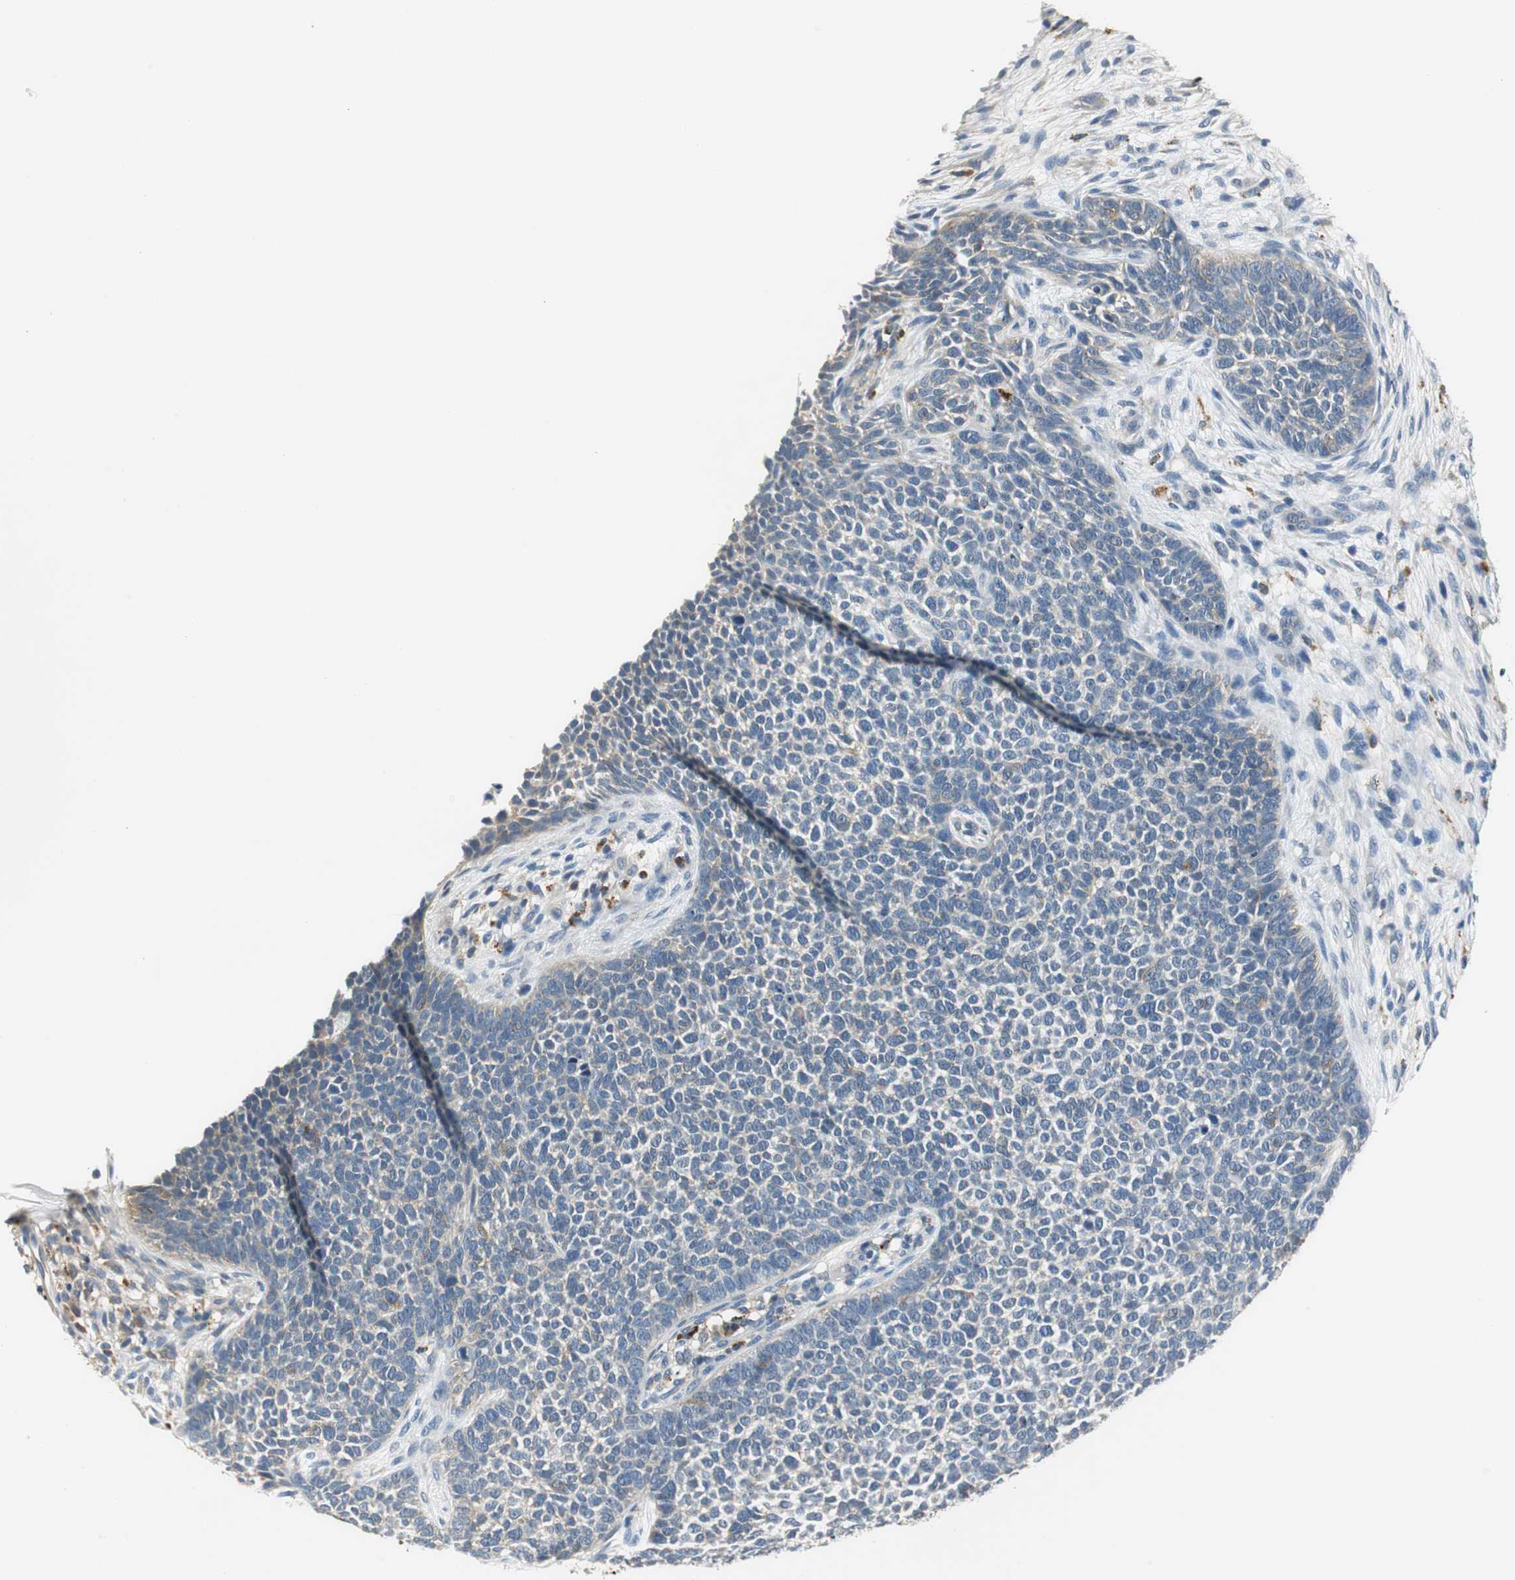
{"staining": {"intensity": "negative", "quantity": "none", "location": "none"}, "tissue": "skin cancer", "cell_type": "Tumor cells", "image_type": "cancer", "snomed": [{"axis": "morphology", "description": "Basal cell carcinoma"}, {"axis": "topography", "description": "Skin"}], "caption": "A micrograph of human skin basal cell carcinoma is negative for staining in tumor cells.", "gene": "NIT1", "patient": {"sex": "female", "age": 84}}